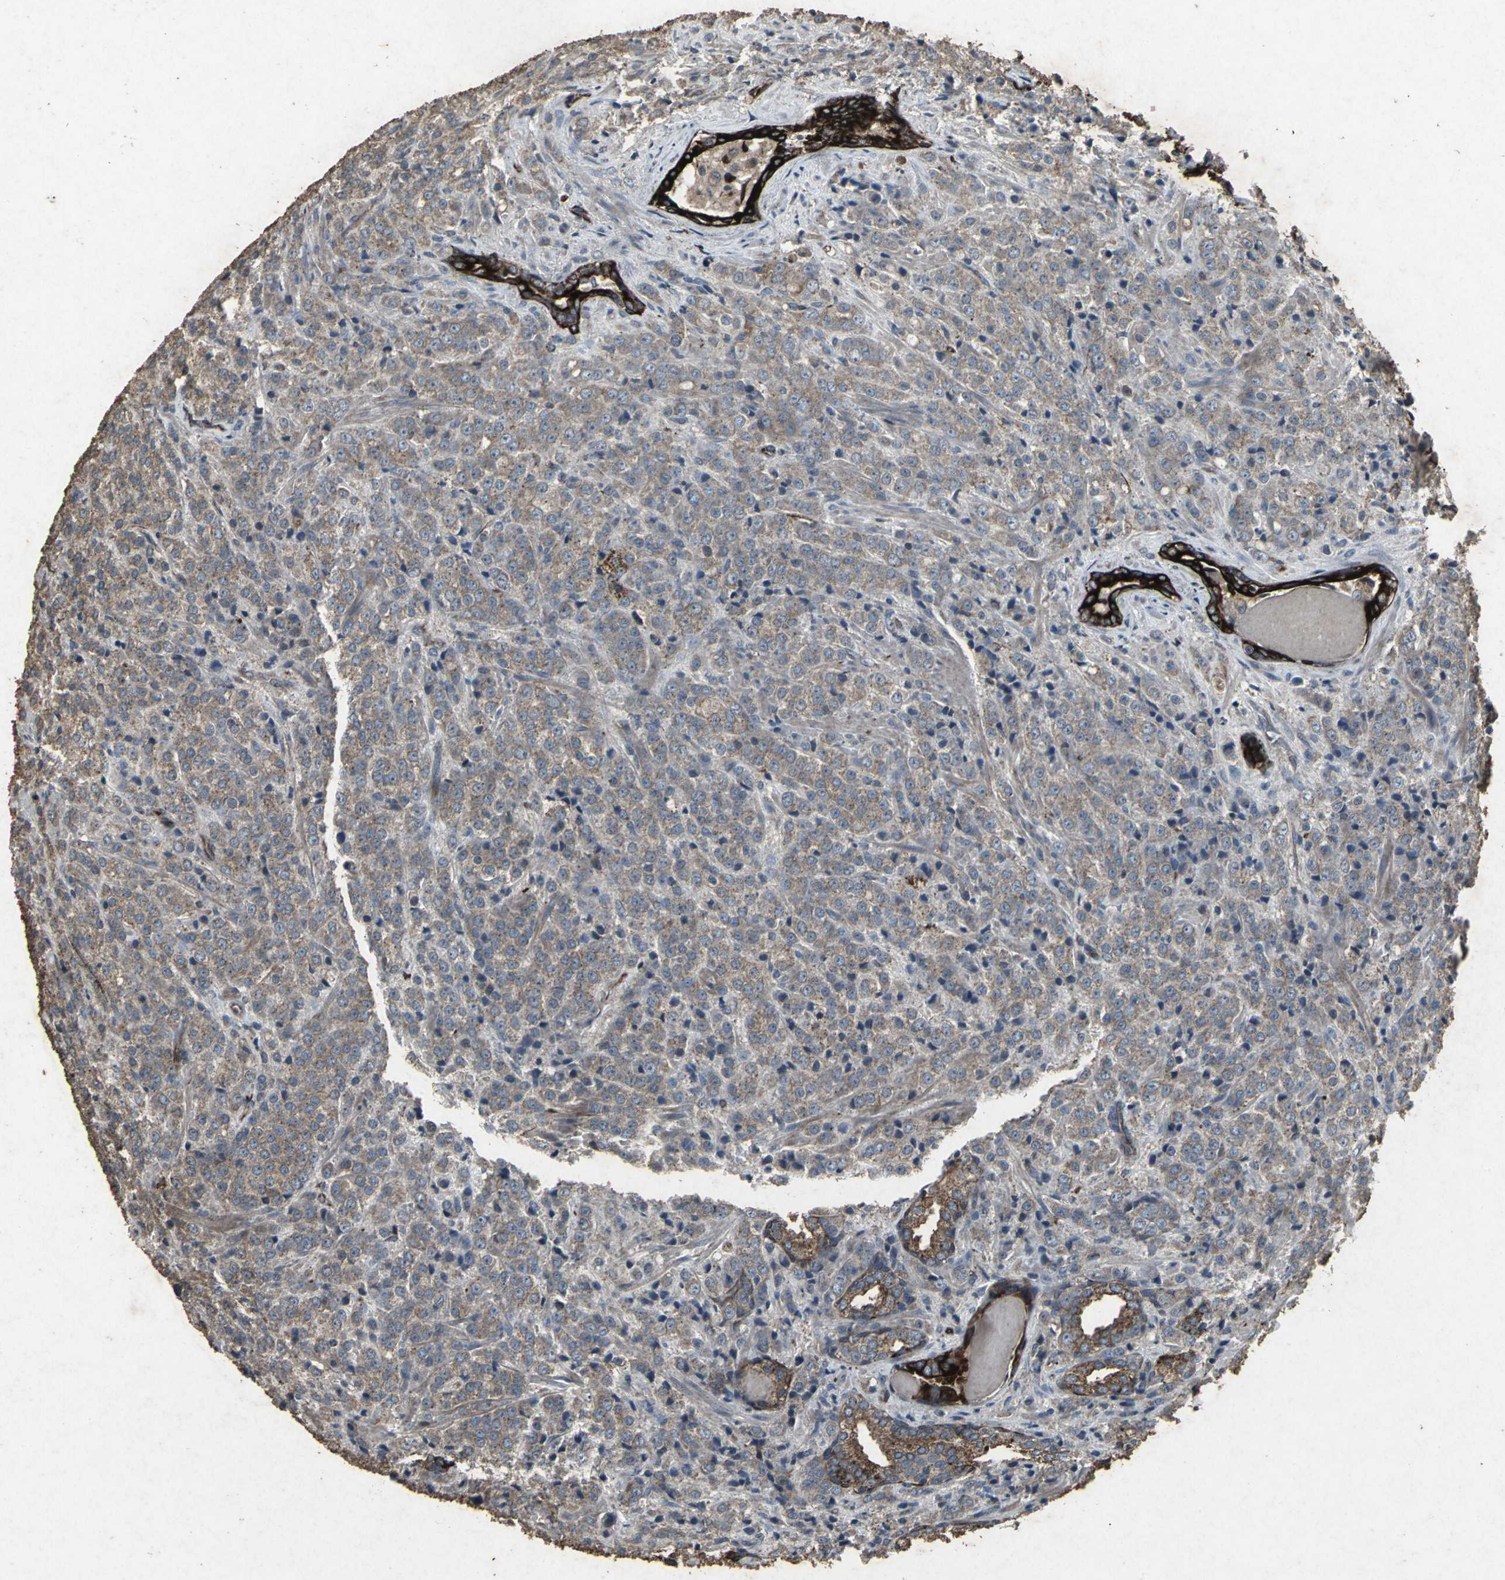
{"staining": {"intensity": "strong", "quantity": "25%-75%", "location": "cytoplasmic/membranous"}, "tissue": "prostate cancer", "cell_type": "Tumor cells", "image_type": "cancer", "snomed": [{"axis": "morphology", "description": "Adenocarcinoma, Medium grade"}, {"axis": "topography", "description": "Prostate"}], "caption": "This is an image of IHC staining of medium-grade adenocarcinoma (prostate), which shows strong positivity in the cytoplasmic/membranous of tumor cells.", "gene": "CCR9", "patient": {"sex": "male", "age": 70}}